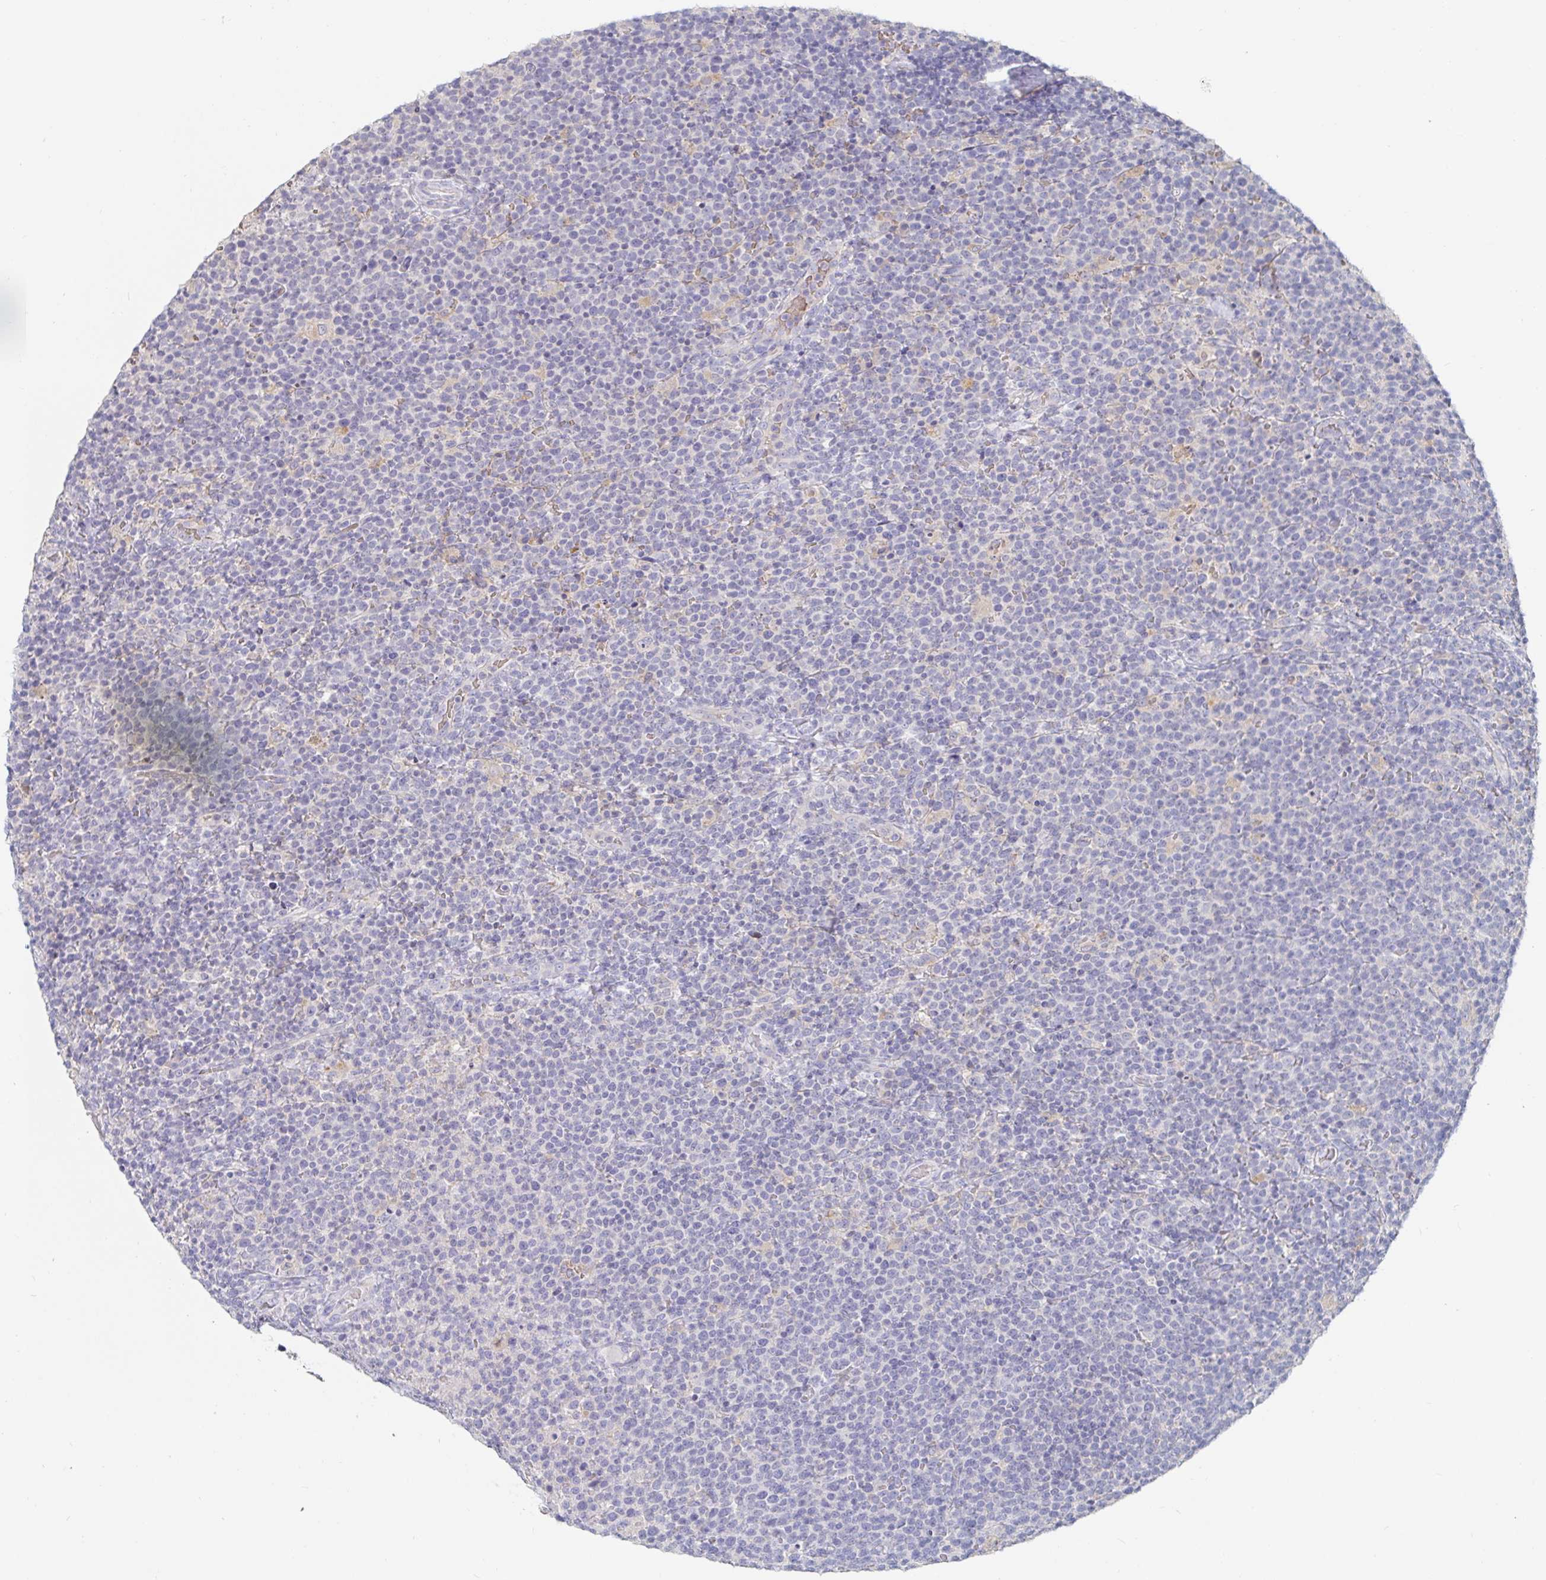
{"staining": {"intensity": "negative", "quantity": "none", "location": "none"}, "tissue": "lymphoma", "cell_type": "Tumor cells", "image_type": "cancer", "snomed": [{"axis": "morphology", "description": "Malignant lymphoma, non-Hodgkin's type, High grade"}, {"axis": "topography", "description": "Lymph node"}], "caption": "Tumor cells are negative for brown protein staining in lymphoma.", "gene": "SPPL3", "patient": {"sex": "male", "age": 61}}